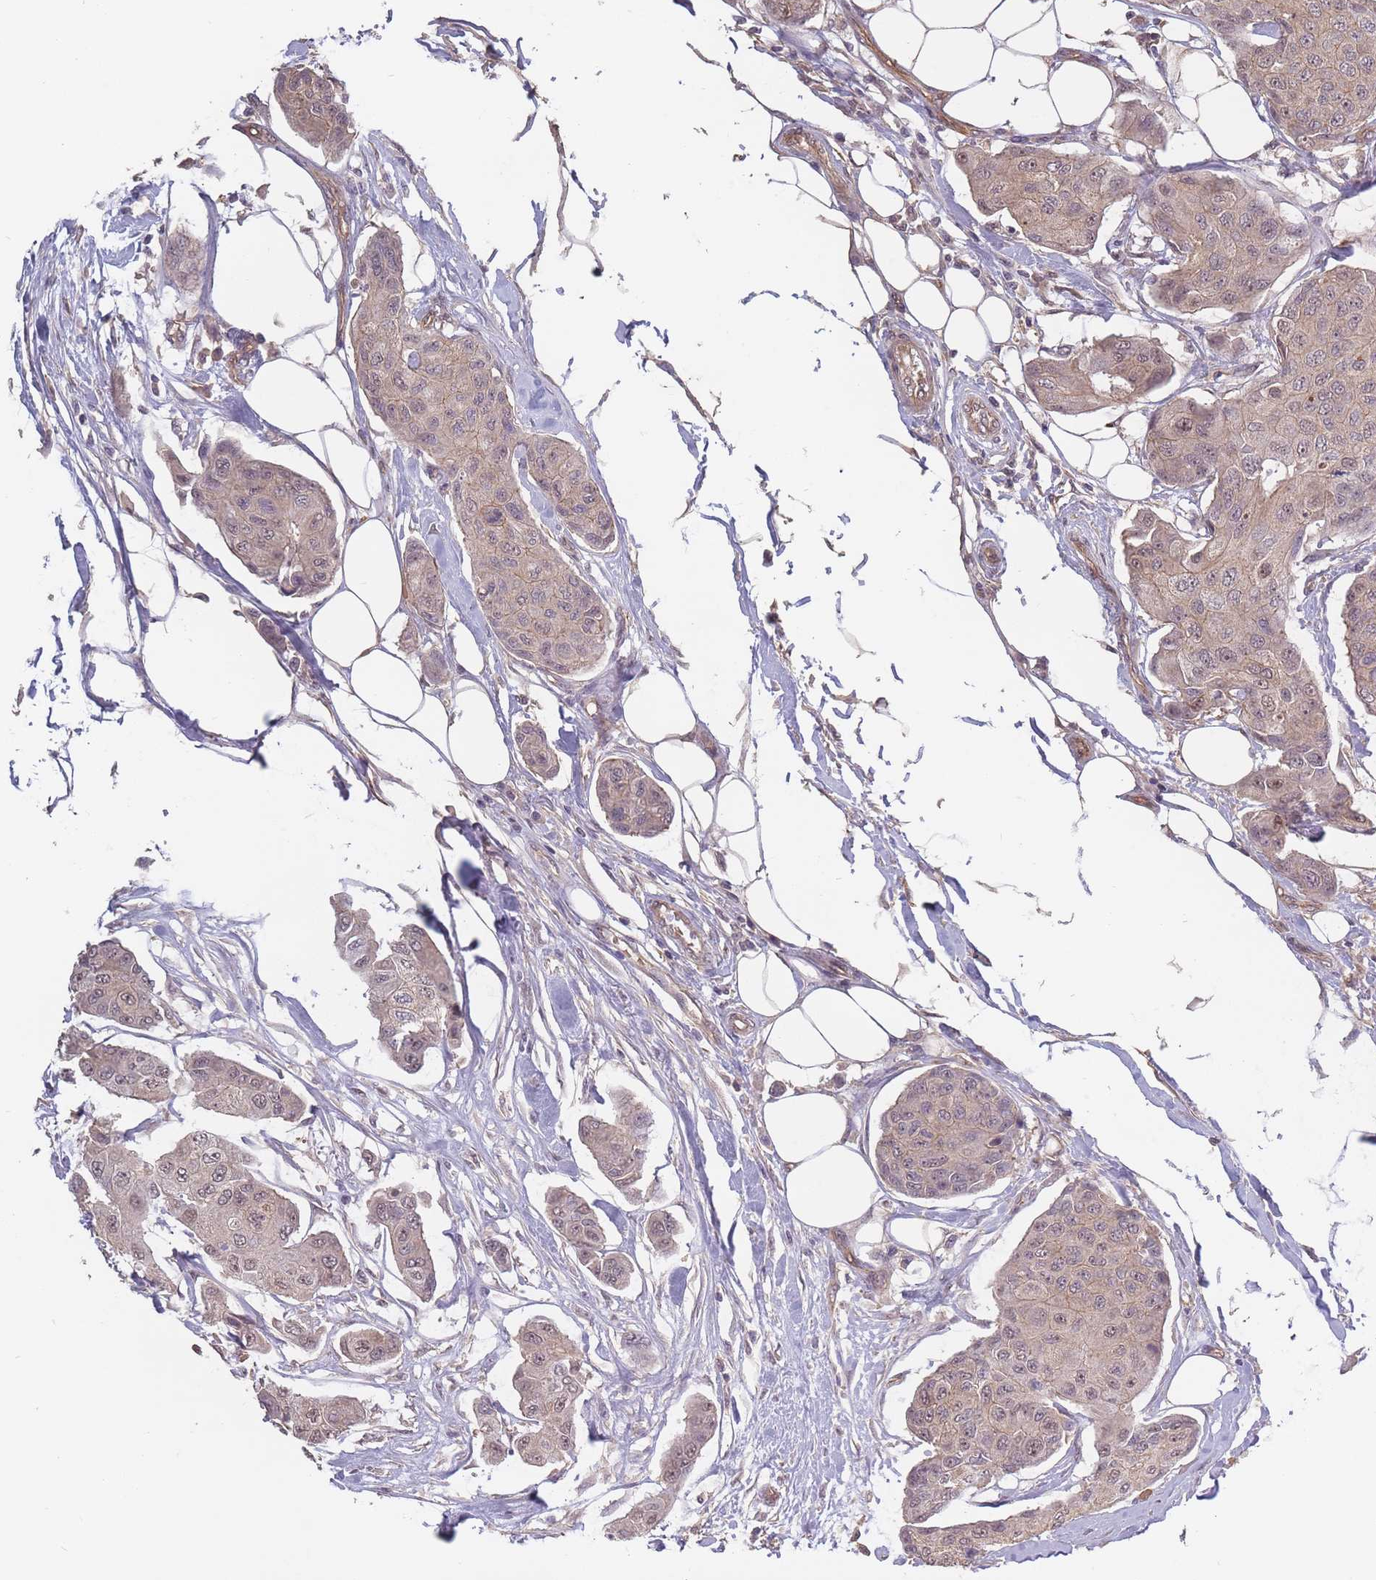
{"staining": {"intensity": "weak", "quantity": ">75%", "location": "cytoplasmic/membranous,nuclear"}, "tissue": "breast cancer", "cell_type": "Tumor cells", "image_type": "cancer", "snomed": [{"axis": "morphology", "description": "Duct carcinoma"}, {"axis": "topography", "description": "Breast"}, {"axis": "topography", "description": "Lymph node"}], "caption": "There is low levels of weak cytoplasmic/membranous and nuclear expression in tumor cells of breast invasive ductal carcinoma, as demonstrated by immunohistochemical staining (brown color).", "gene": "KIAA1755", "patient": {"sex": "female", "age": 80}}